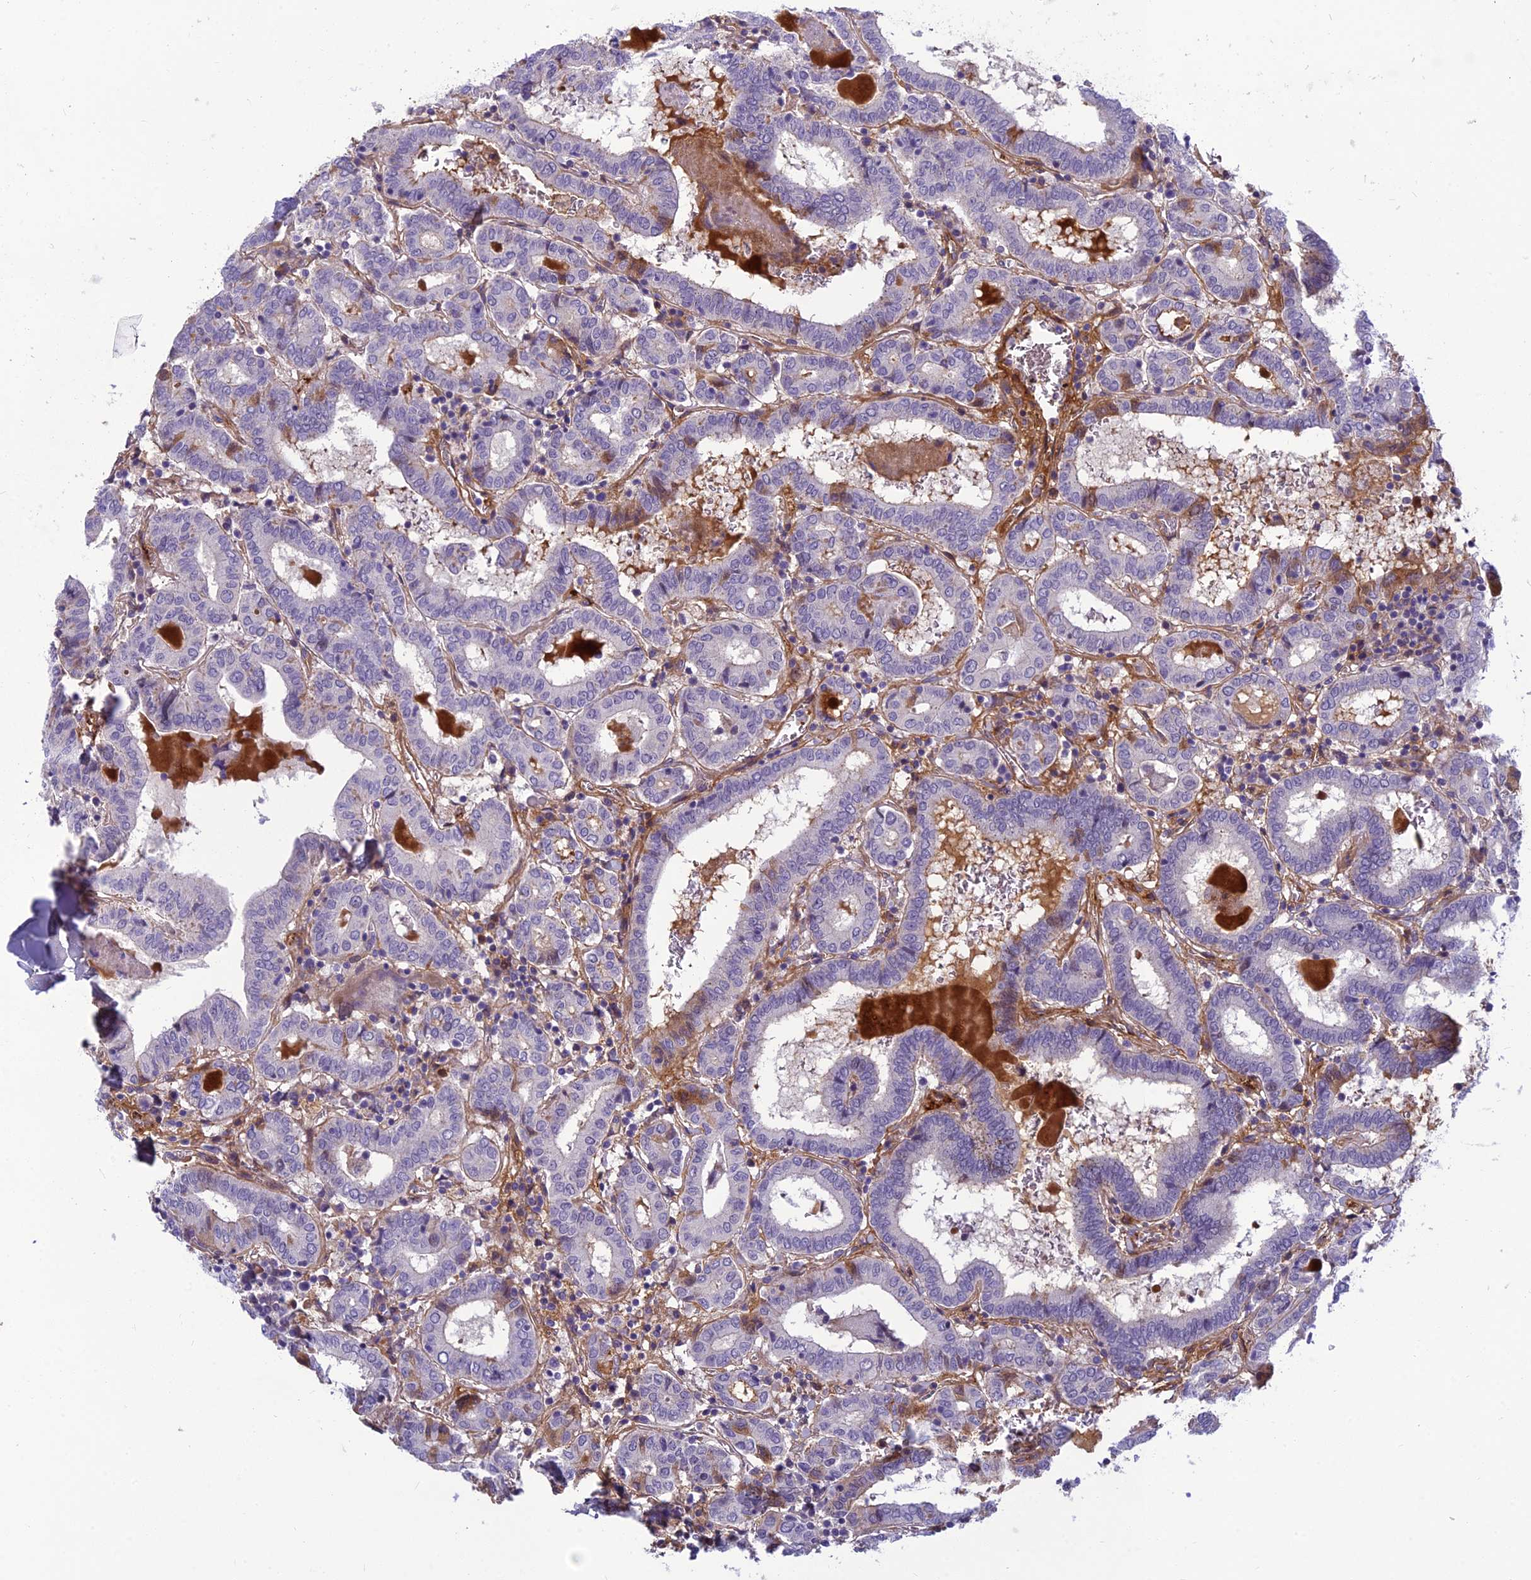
{"staining": {"intensity": "negative", "quantity": "none", "location": "none"}, "tissue": "thyroid cancer", "cell_type": "Tumor cells", "image_type": "cancer", "snomed": [{"axis": "morphology", "description": "Papillary adenocarcinoma, NOS"}, {"axis": "topography", "description": "Thyroid gland"}], "caption": "The immunohistochemistry photomicrograph has no significant expression in tumor cells of thyroid cancer tissue.", "gene": "CLEC11A", "patient": {"sex": "female", "age": 72}}